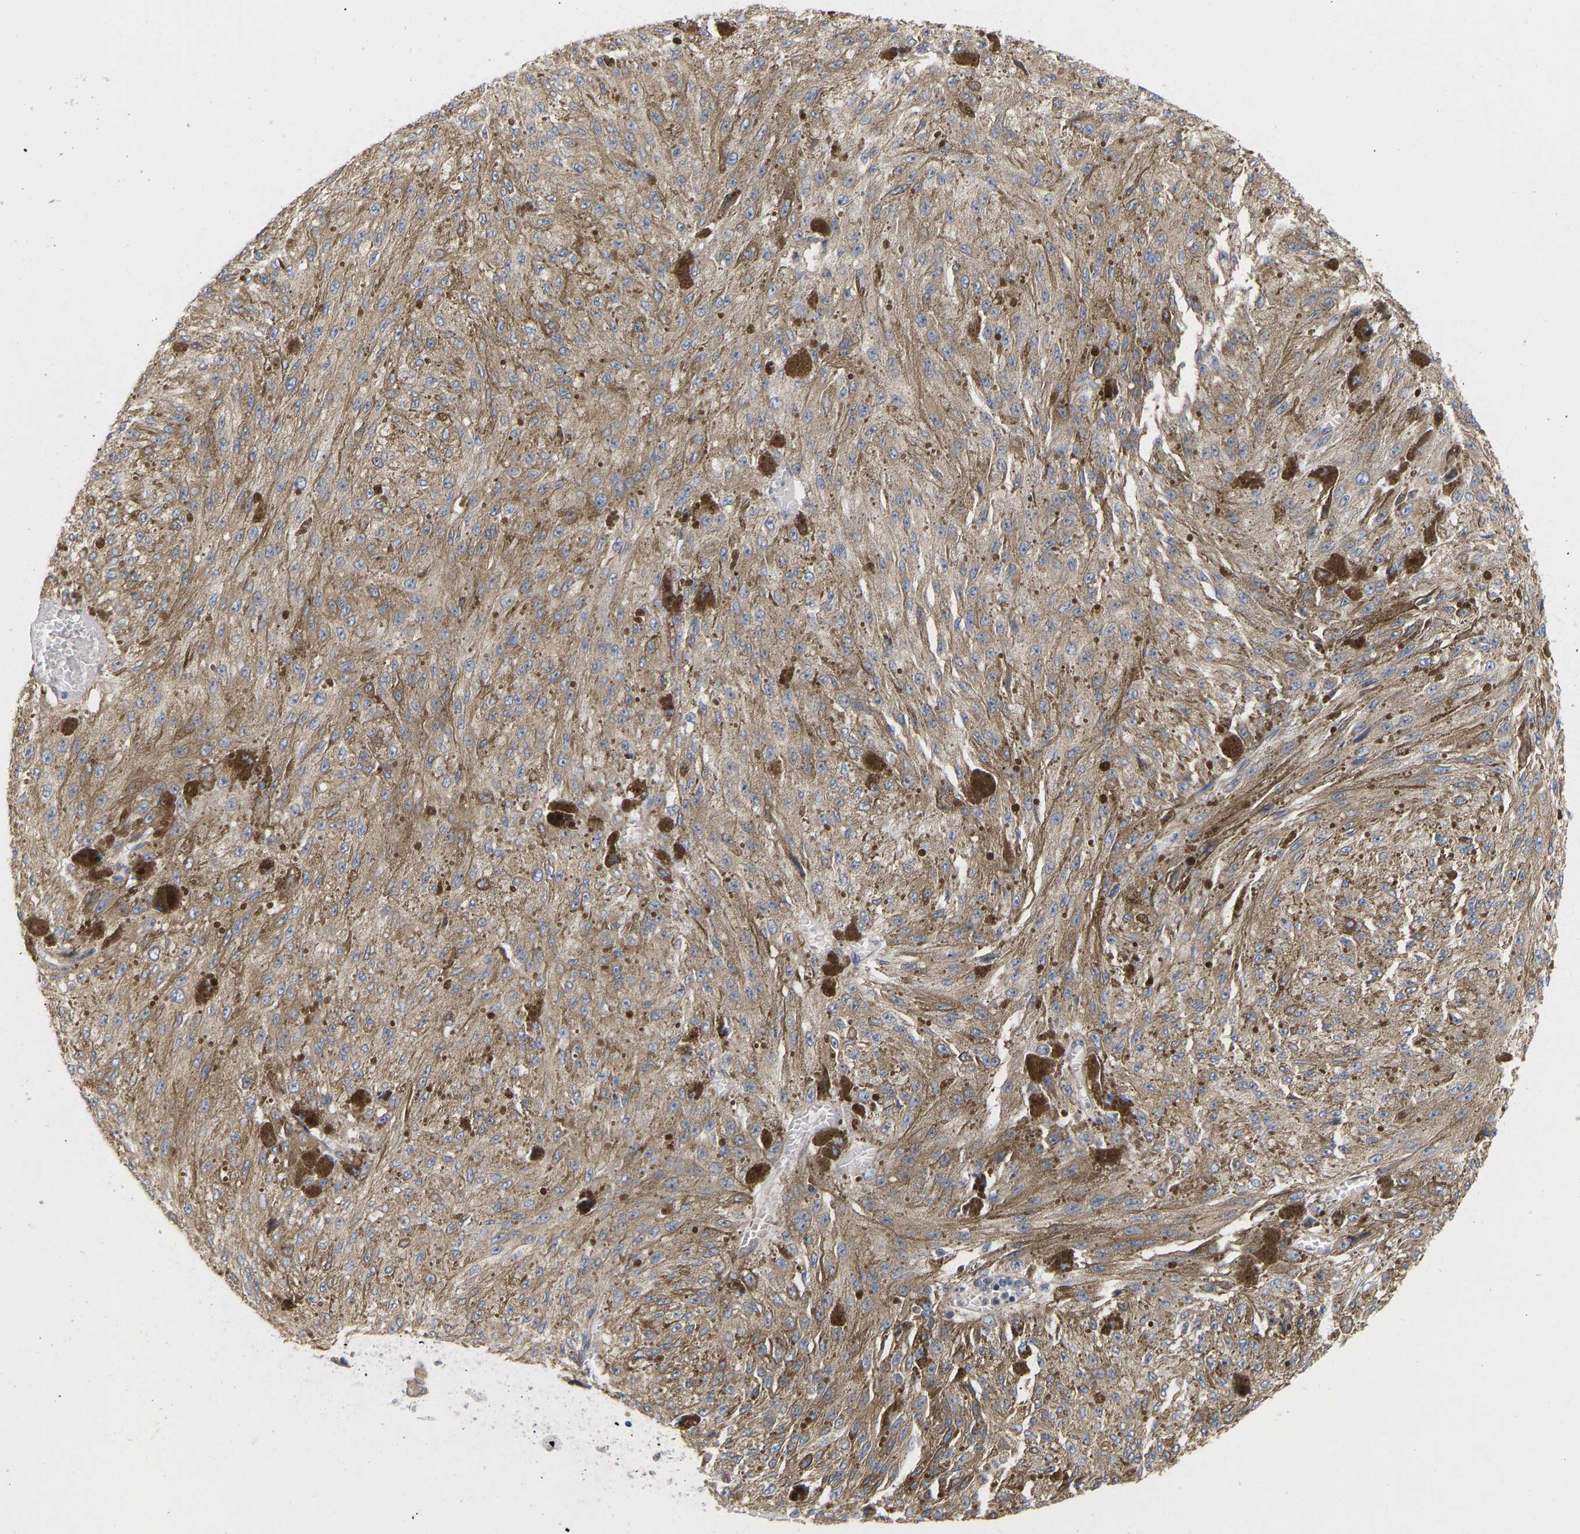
{"staining": {"intensity": "moderate", "quantity": ">75%", "location": "cytoplasmic/membranous"}, "tissue": "melanoma", "cell_type": "Tumor cells", "image_type": "cancer", "snomed": [{"axis": "morphology", "description": "Malignant melanoma, NOS"}, {"axis": "topography", "description": "Other"}], "caption": "DAB immunohistochemical staining of human melanoma demonstrates moderate cytoplasmic/membranous protein expression in about >75% of tumor cells.", "gene": "MAP2K3", "patient": {"sex": "male", "age": 79}}